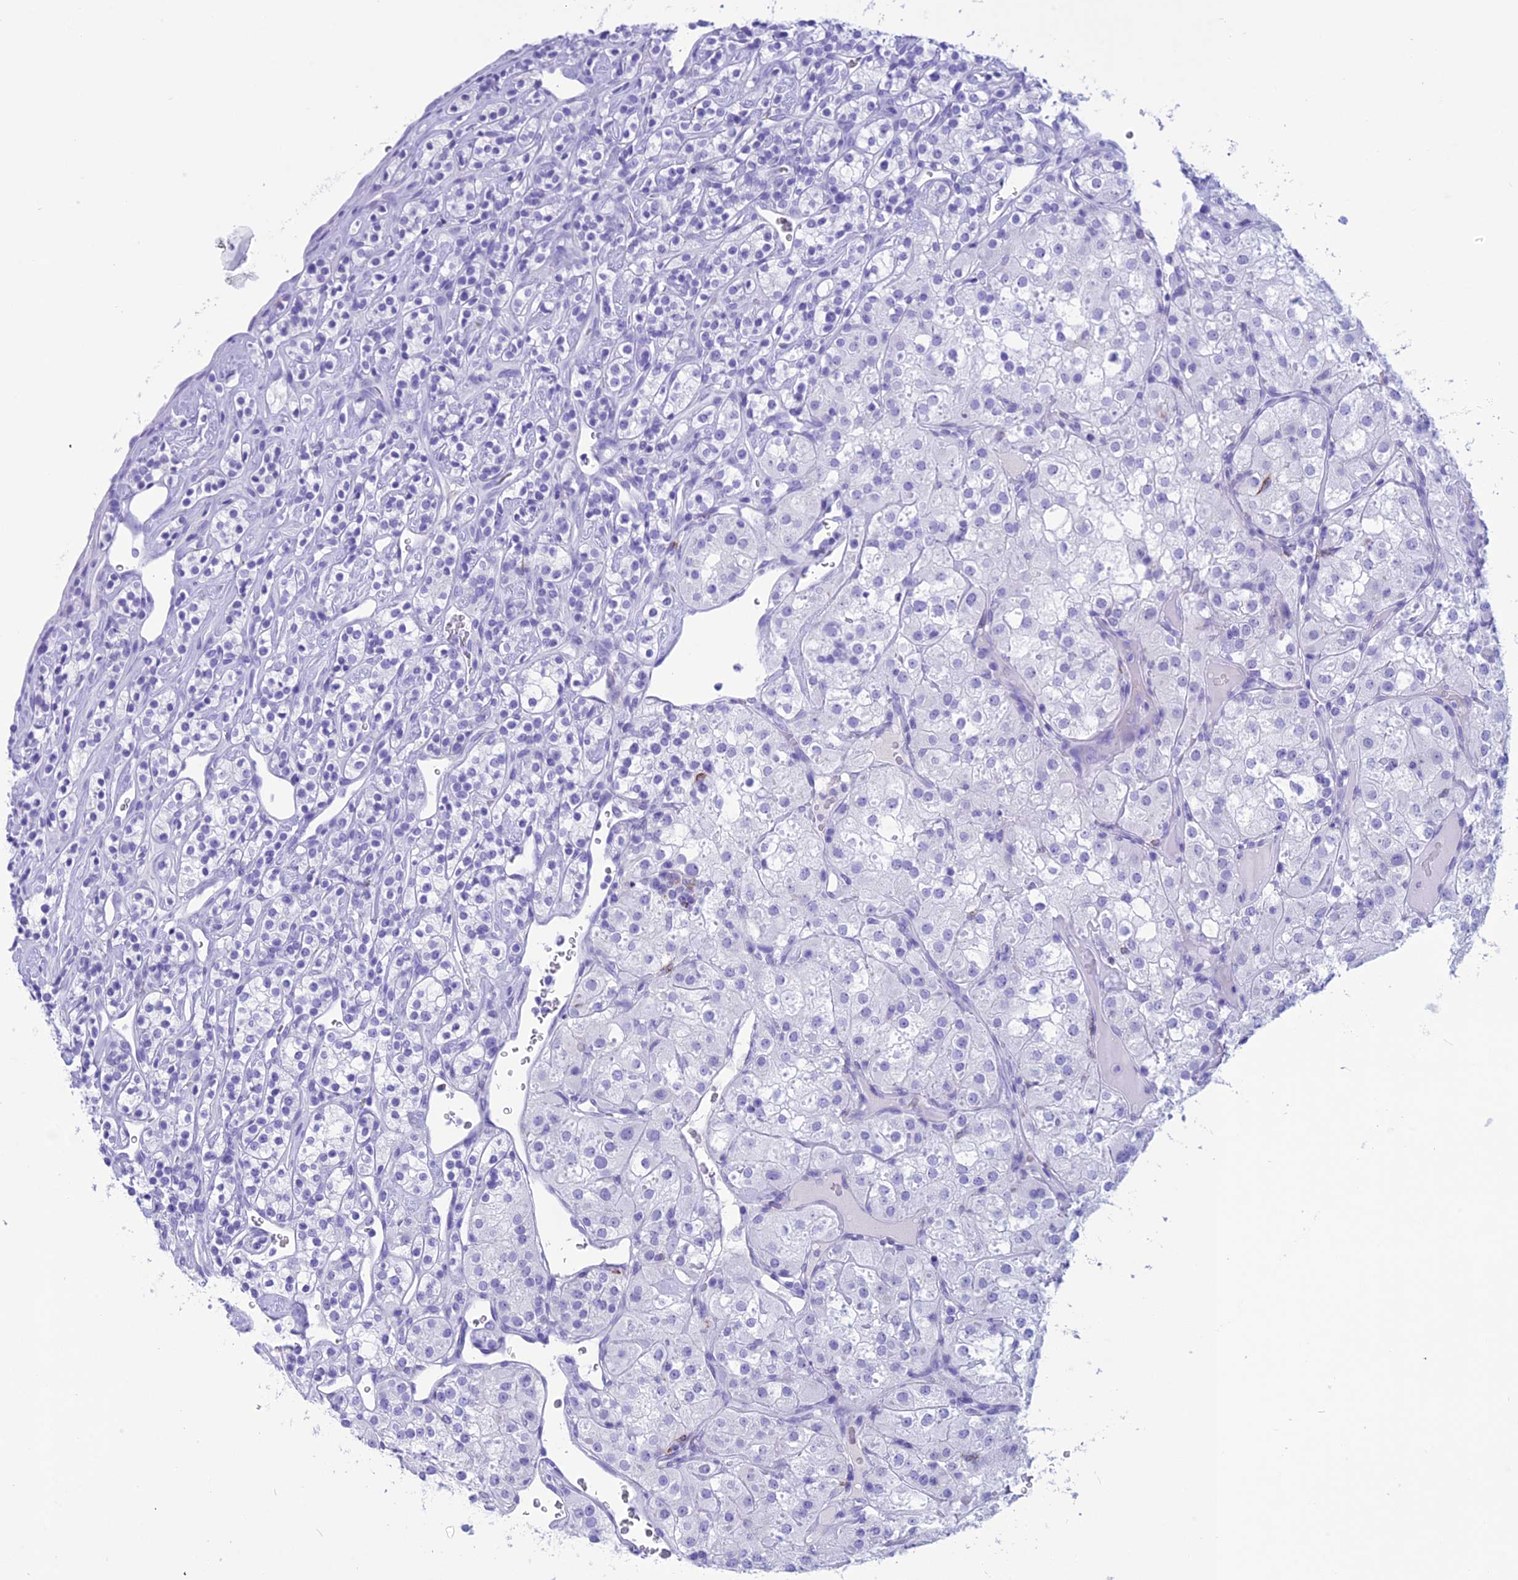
{"staining": {"intensity": "negative", "quantity": "none", "location": "none"}, "tissue": "renal cancer", "cell_type": "Tumor cells", "image_type": "cancer", "snomed": [{"axis": "morphology", "description": "Adenocarcinoma, NOS"}, {"axis": "topography", "description": "Kidney"}], "caption": "Photomicrograph shows no protein expression in tumor cells of renal cancer tissue.", "gene": "TRAM1L1", "patient": {"sex": "male", "age": 77}}